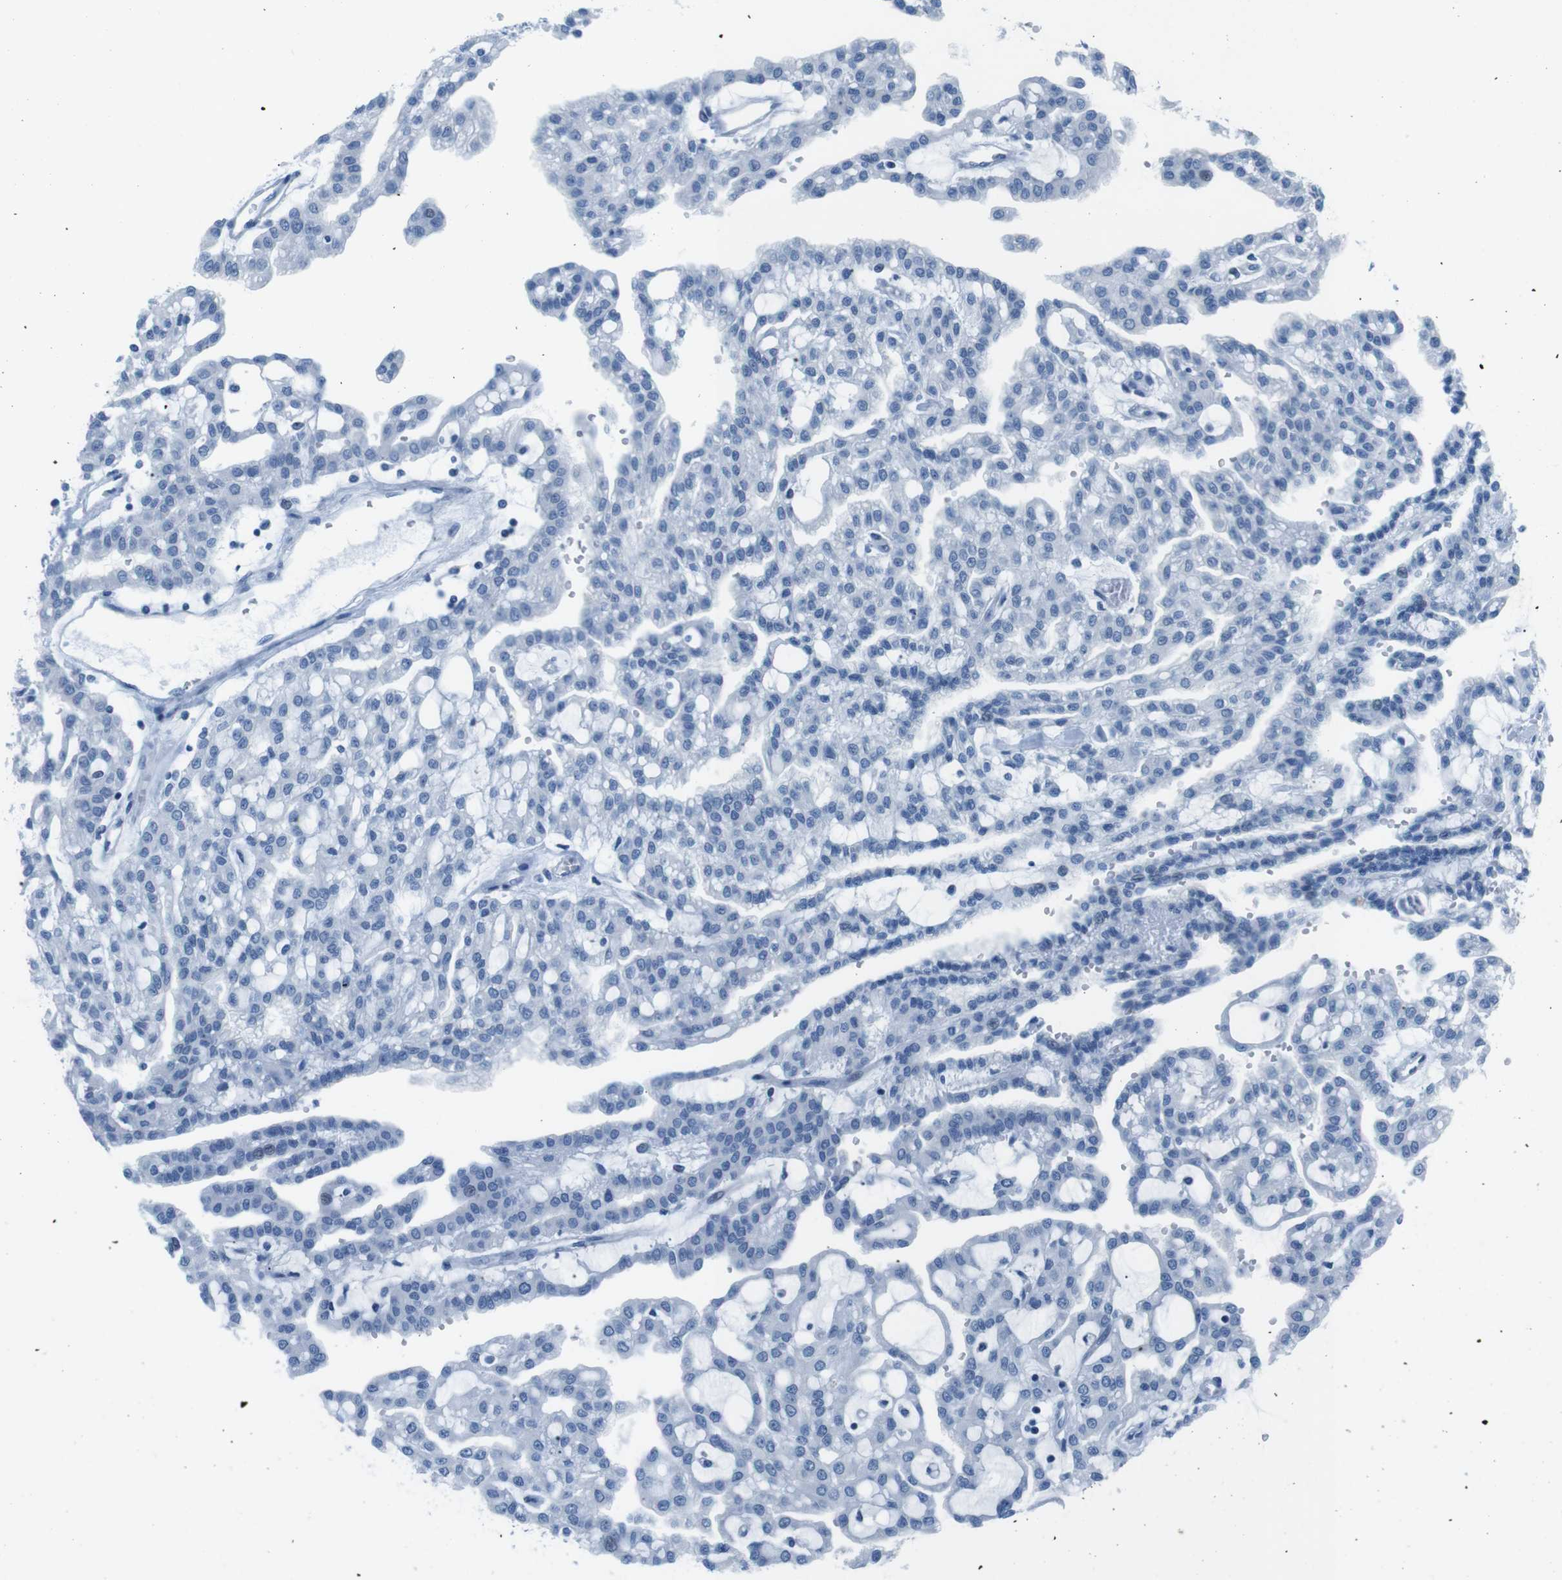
{"staining": {"intensity": "negative", "quantity": "none", "location": "none"}, "tissue": "renal cancer", "cell_type": "Tumor cells", "image_type": "cancer", "snomed": [{"axis": "morphology", "description": "Adenocarcinoma, NOS"}, {"axis": "topography", "description": "Kidney"}], "caption": "Renal cancer (adenocarcinoma) stained for a protein using immunohistochemistry shows no staining tumor cells.", "gene": "MUC2", "patient": {"sex": "male", "age": 63}}